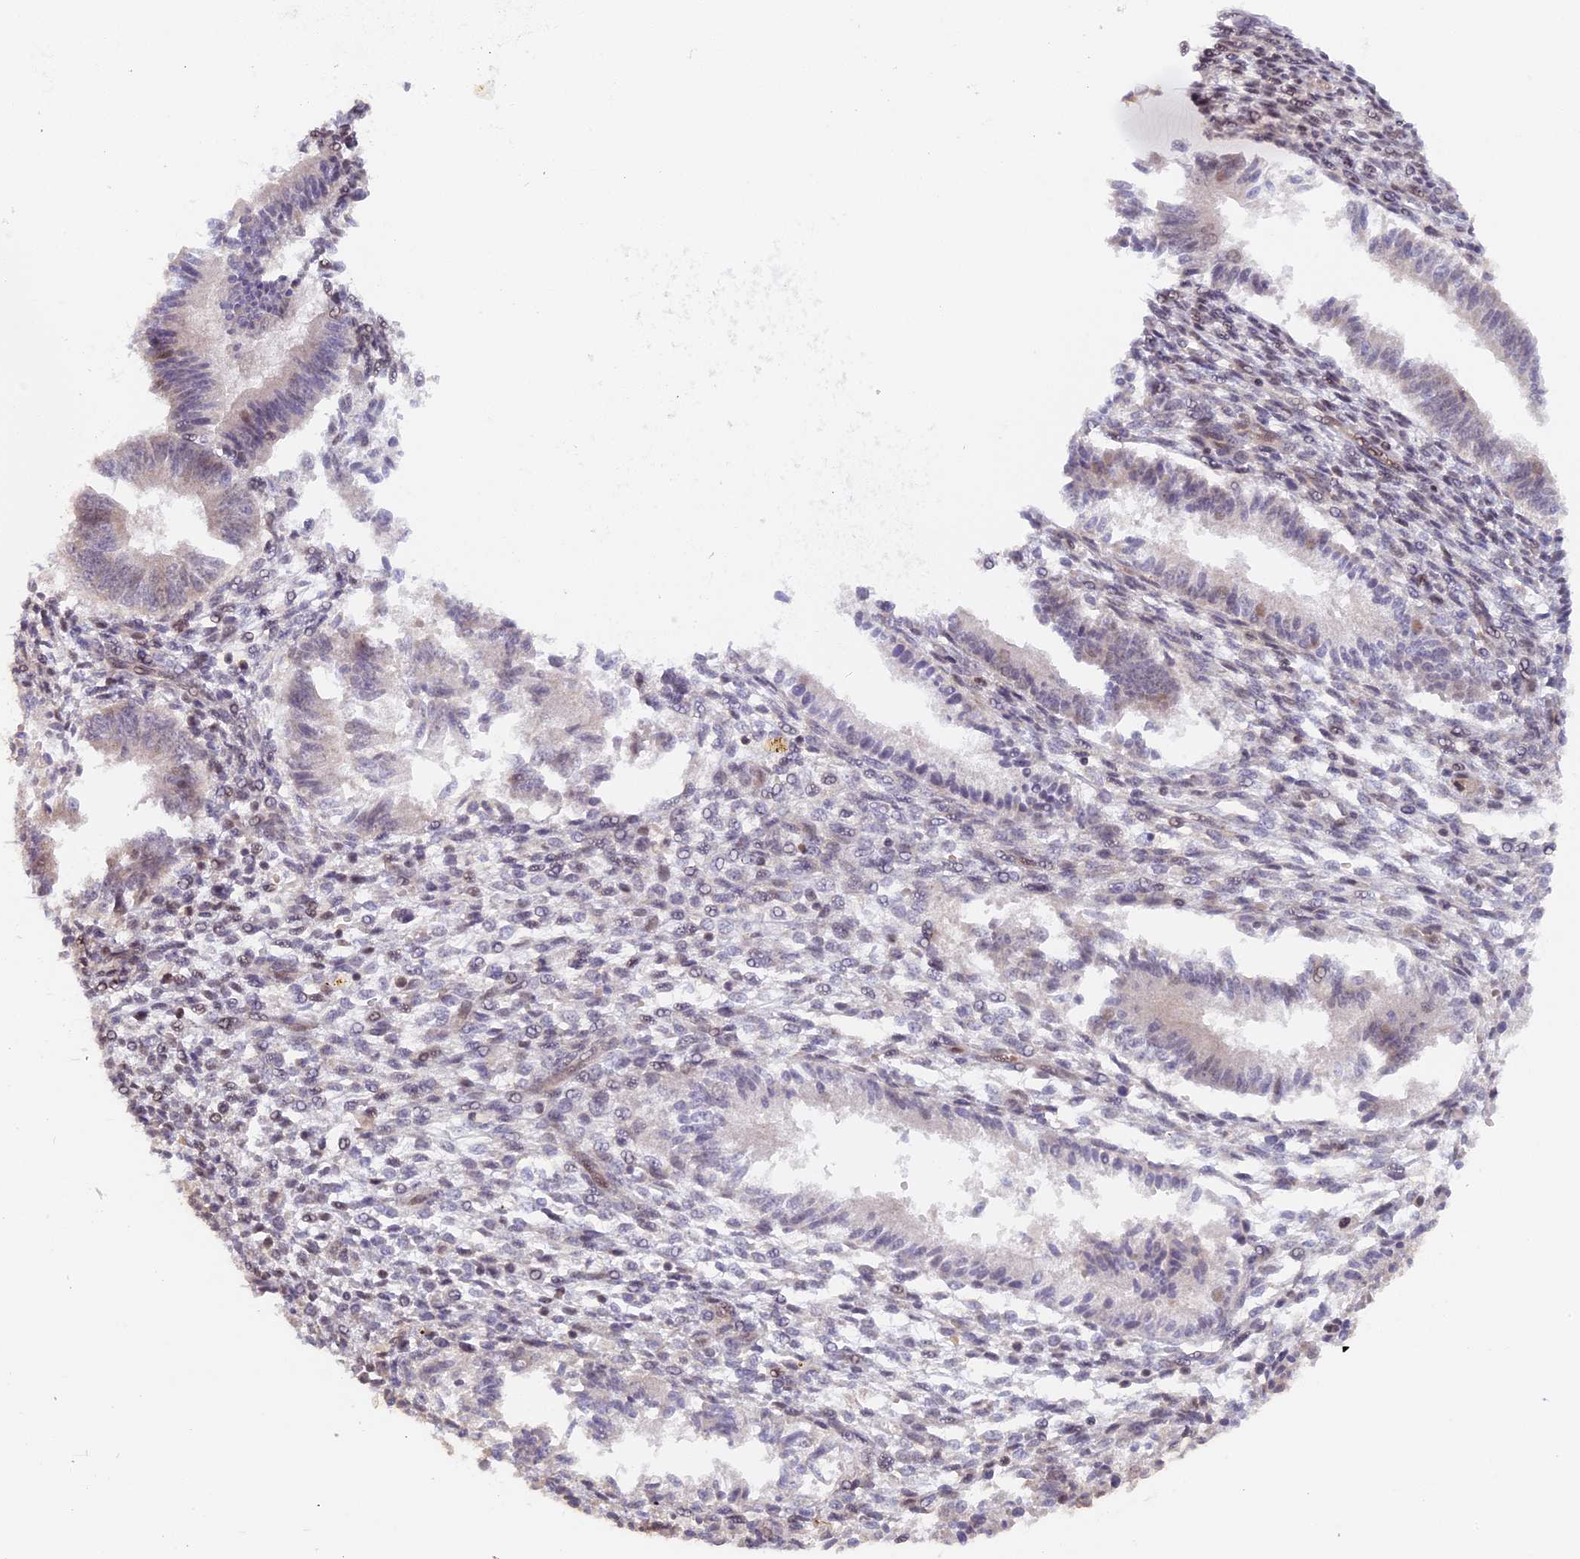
{"staining": {"intensity": "weak", "quantity": "<25%", "location": "nuclear"}, "tissue": "endometrium", "cell_type": "Cells in endometrial stroma", "image_type": "normal", "snomed": [{"axis": "morphology", "description": "Normal tissue, NOS"}, {"axis": "topography", "description": "Uterus"}, {"axis": "topography", "description": "Endometrium"}], "caption": "The image demonstrates no significant staining in cells in endometrial stroma of endometrium.", "gene": "MYBL2", "patient": {"sex": "female", "age": 48}}